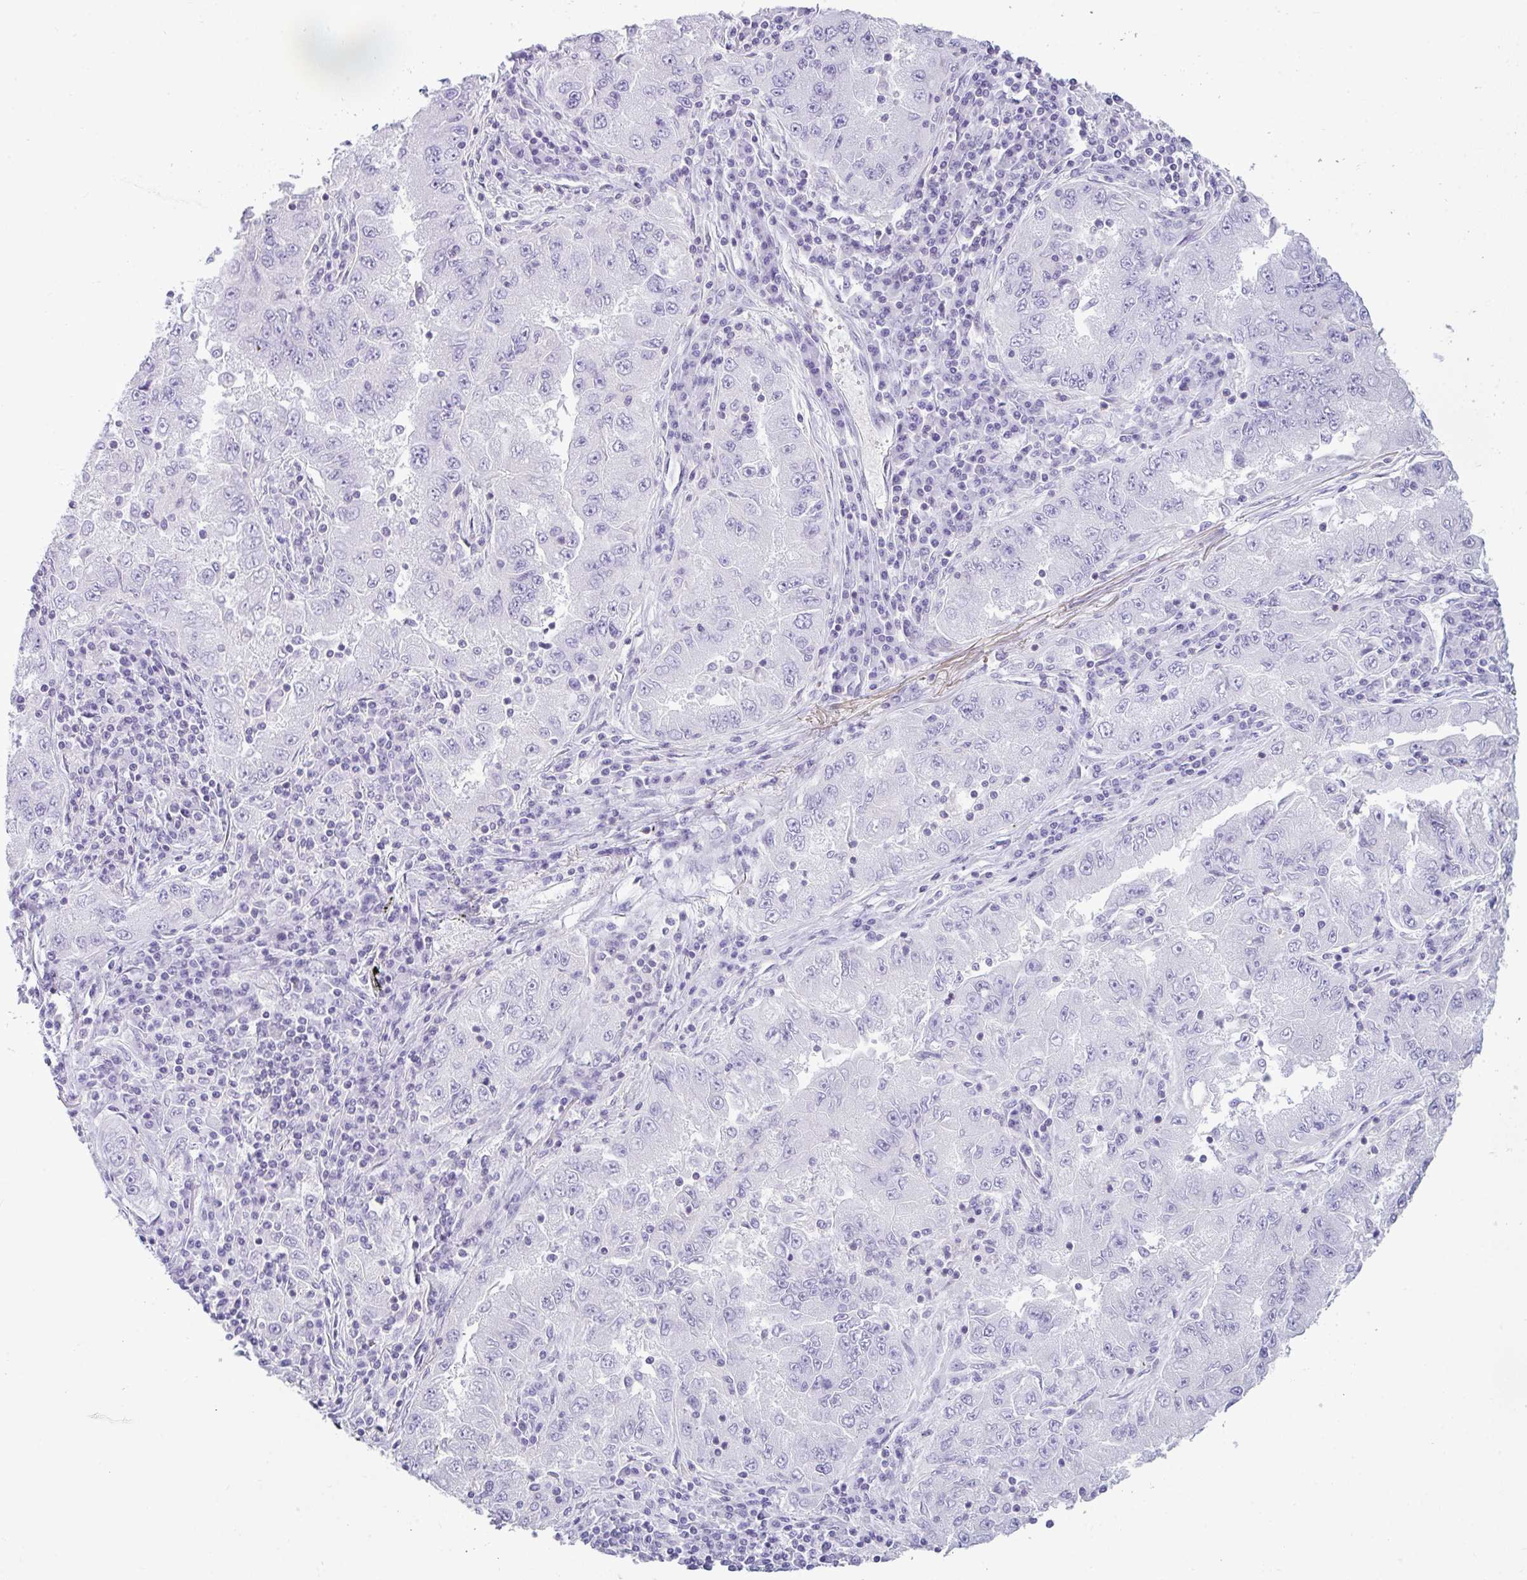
{"staining": {"intensity": "negative", "quantity": "none", "location": "none"}, "tissue": "lung cancer", "cell_type": "Tumor cells", "image_type": "cancer", "snomed": [{"axis": "morphology", "description": "Adenocarcinoma, NOS"}, {"axis": "morphology", "description": "Adenocarcinoma primary or metastatic"}, {"axis": "topography", "description": "Lung"}], "caption": "Immunohistochemistry histopathology image of lung adenocarcinoma stained for a protein (brown), which displays no staining in tumor cells.", "gene": "CDRT15", "patient": {"sex": "male", "age": 74}}